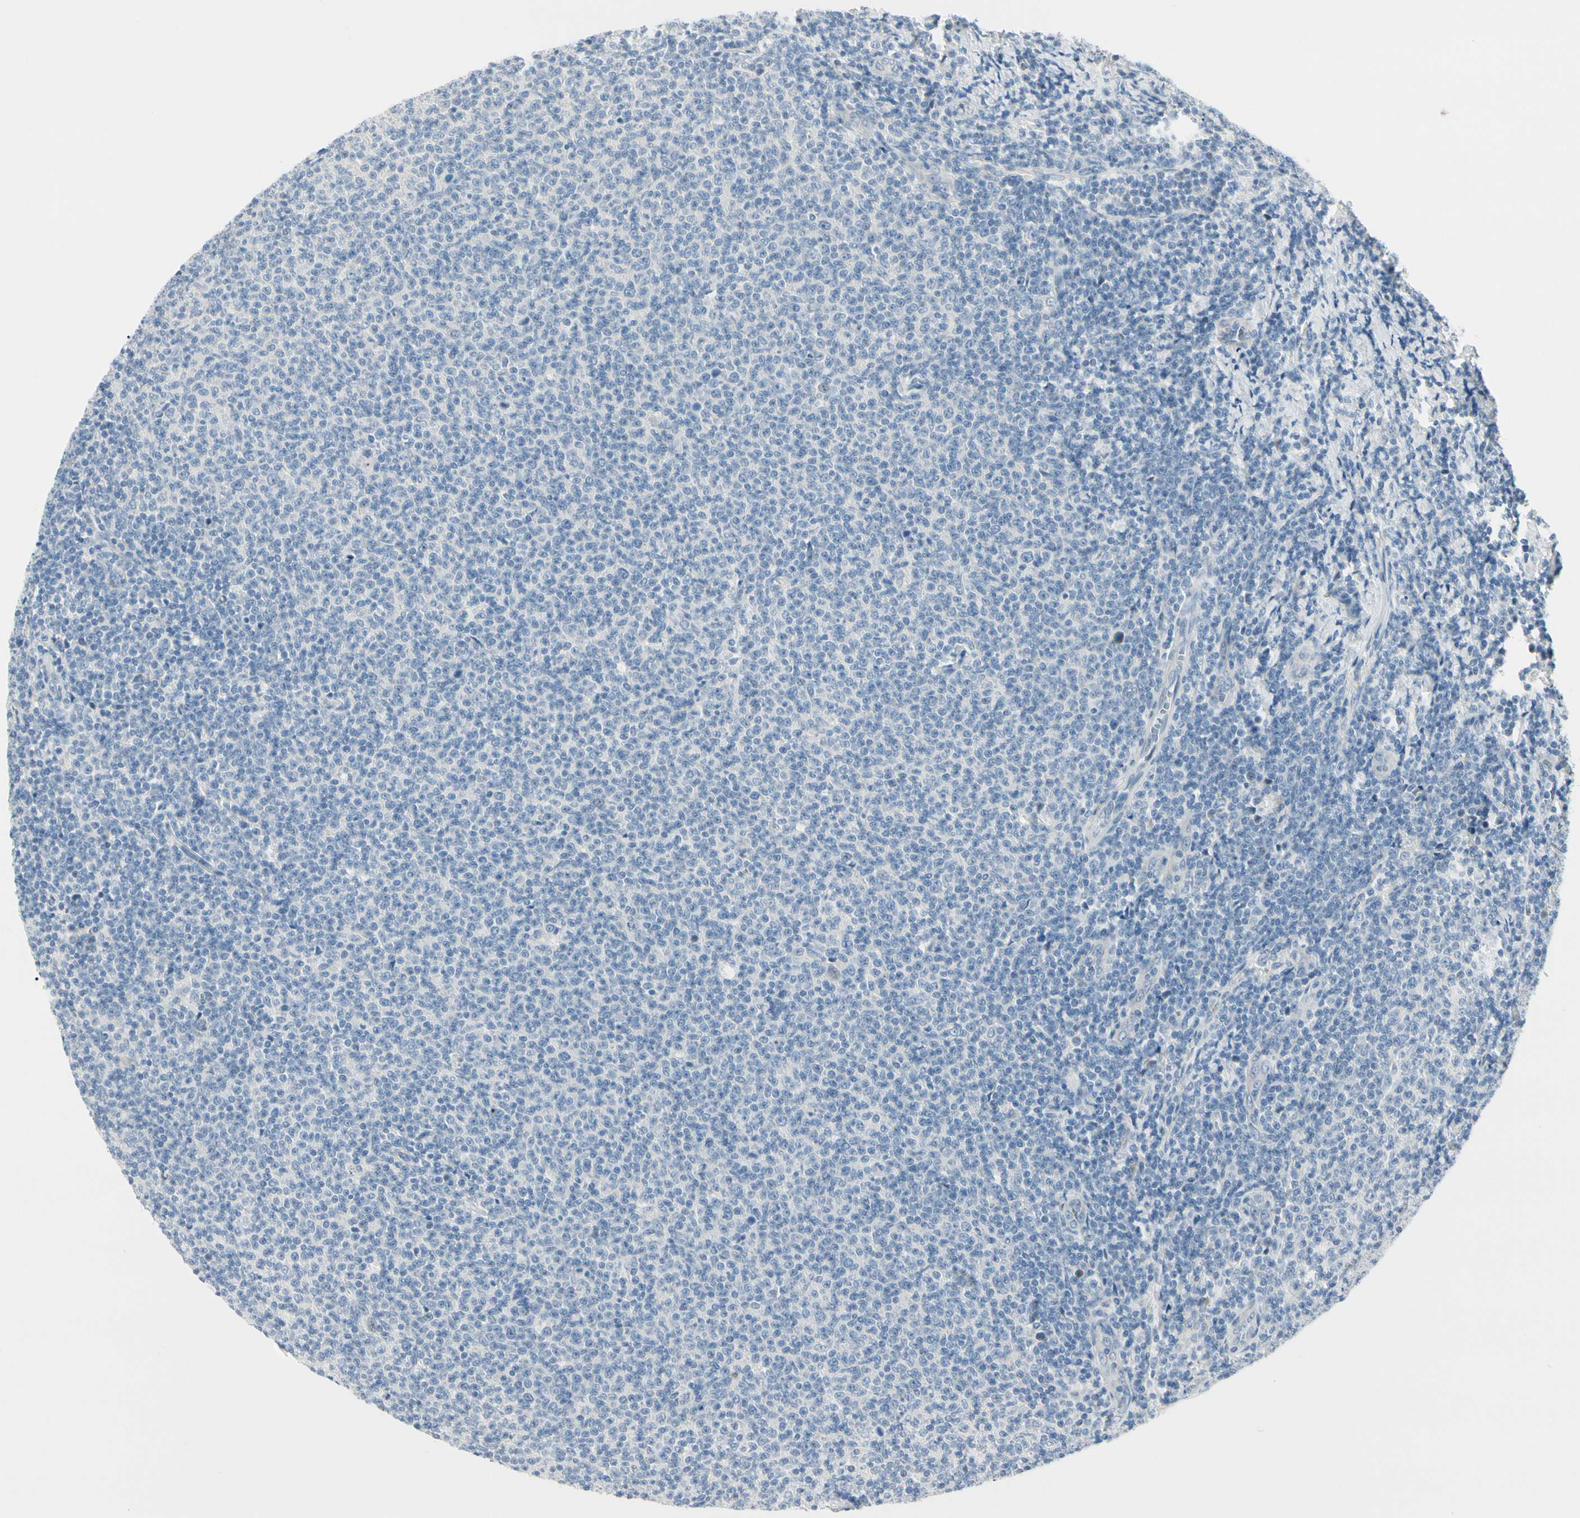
{"staining": {"intensity": "negative", "quantity": "none", "location": "none"}, "tissue": "lymphoma", "cell_type": "Tumor cells", "image_type": "cancer", "snomed": [{"axis": "morphology", "description": "Malignant lymphoma, non-Hodgkin's type, Low grade"}, {"axis": "topography", "description": "Lymph node"}], "caption": "This is an IHC micrograph of lymphoma. There is no expression in tumor cells.", "gene": "SLC6A15", "patient": {"sex": "male", "age": 66}}